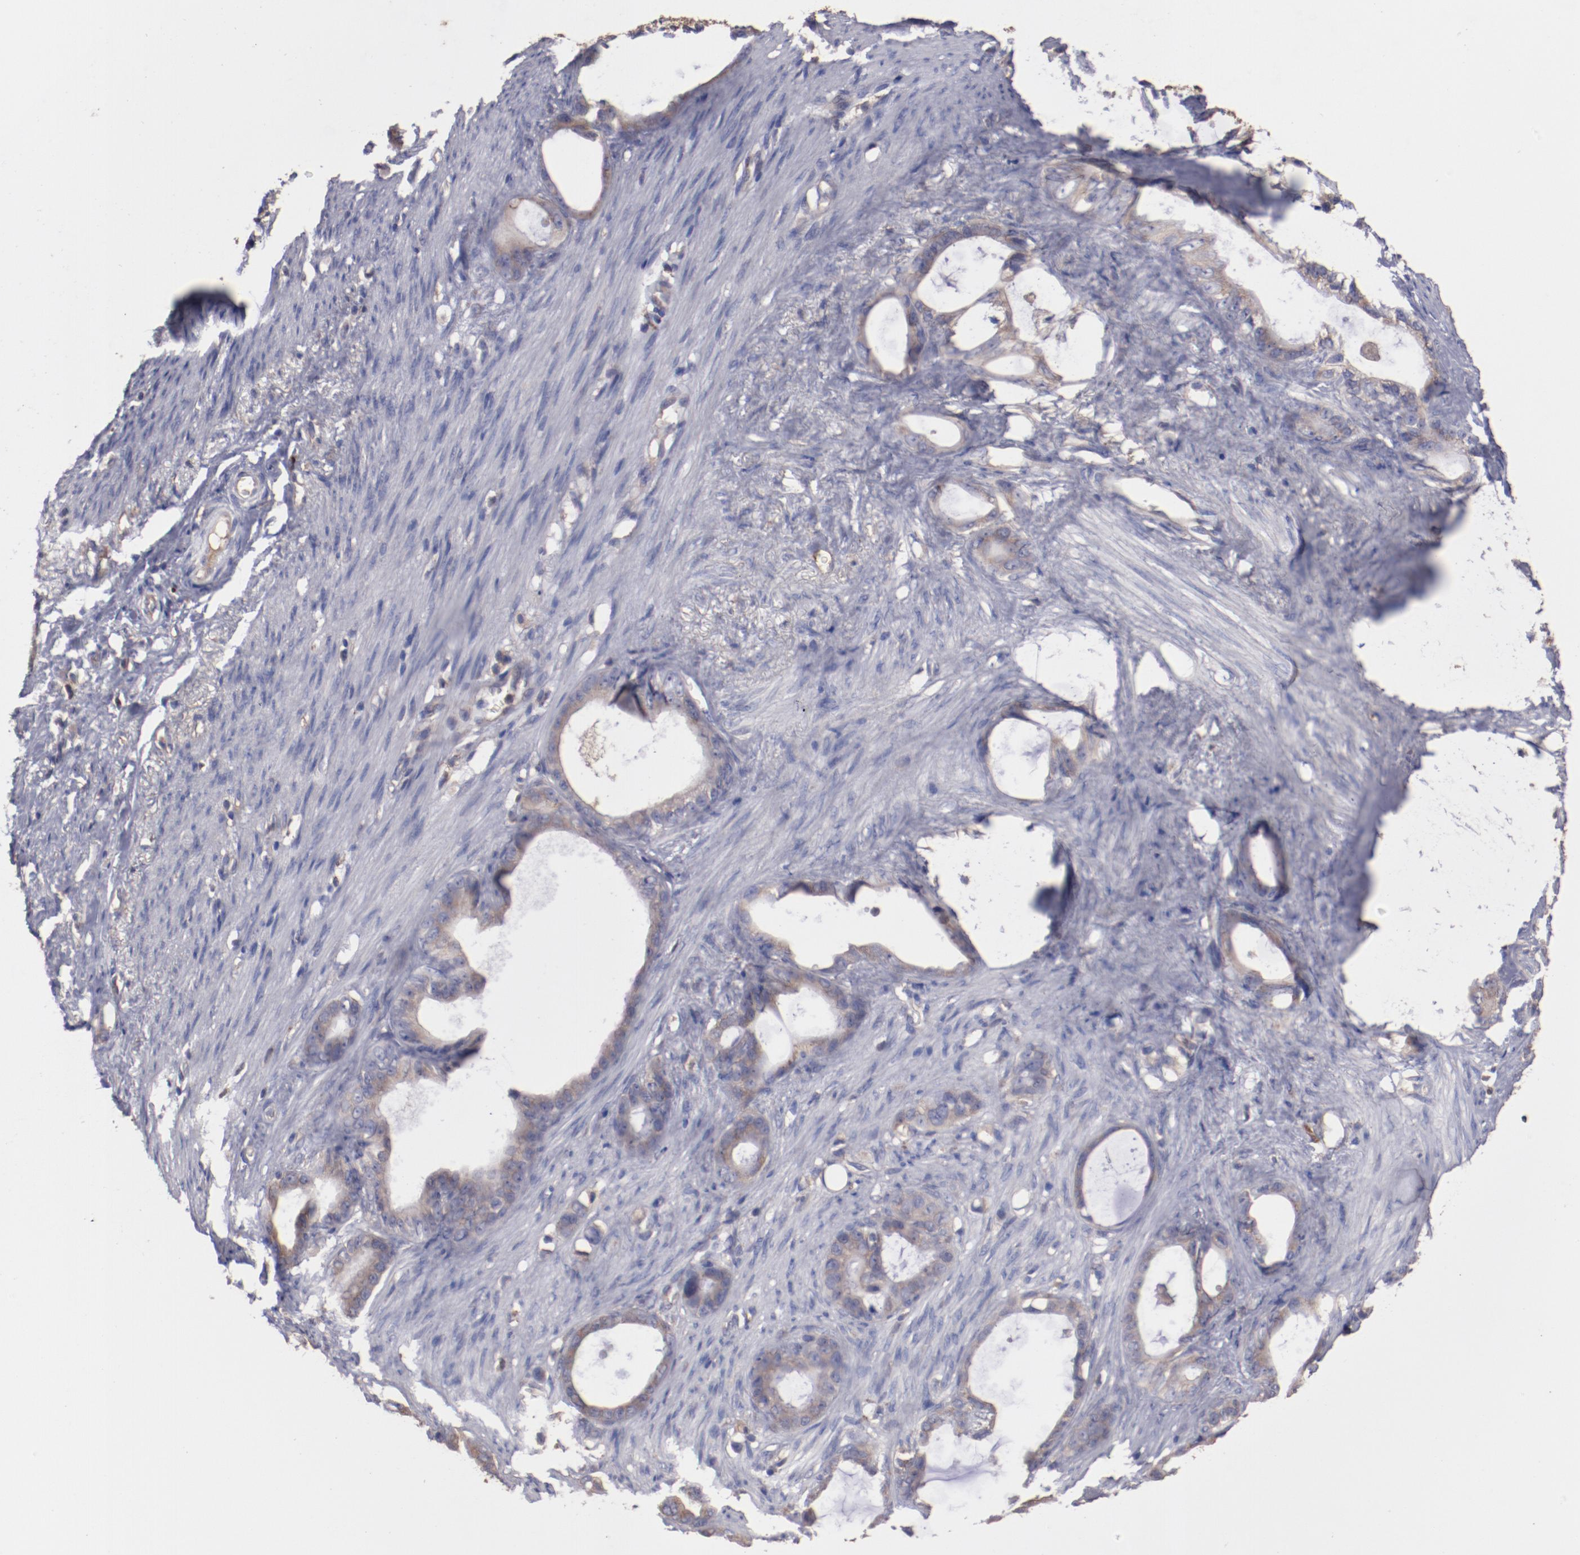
{"staining": {"intensity": "weak", "quantity": "25%-75%", "location": "cytoplasmic/membranous"}, "tissue": "stomach cancer", "cell_type": "Tumor cells", "image_type": "cancer", "snomed": [{"axis": "morphology", "description": "Adenocarcinoma, NOS"}, {"axis": "topography", "description": "Stomach"}], "caption": "Stomach cancer (adenocarcinoma) tissue displays weak cytoplasmic/membranous expression in about 25%-75% of tumor cells", "gene": "NFKBIE", "patient": {"sex": "female", "age": 75}}